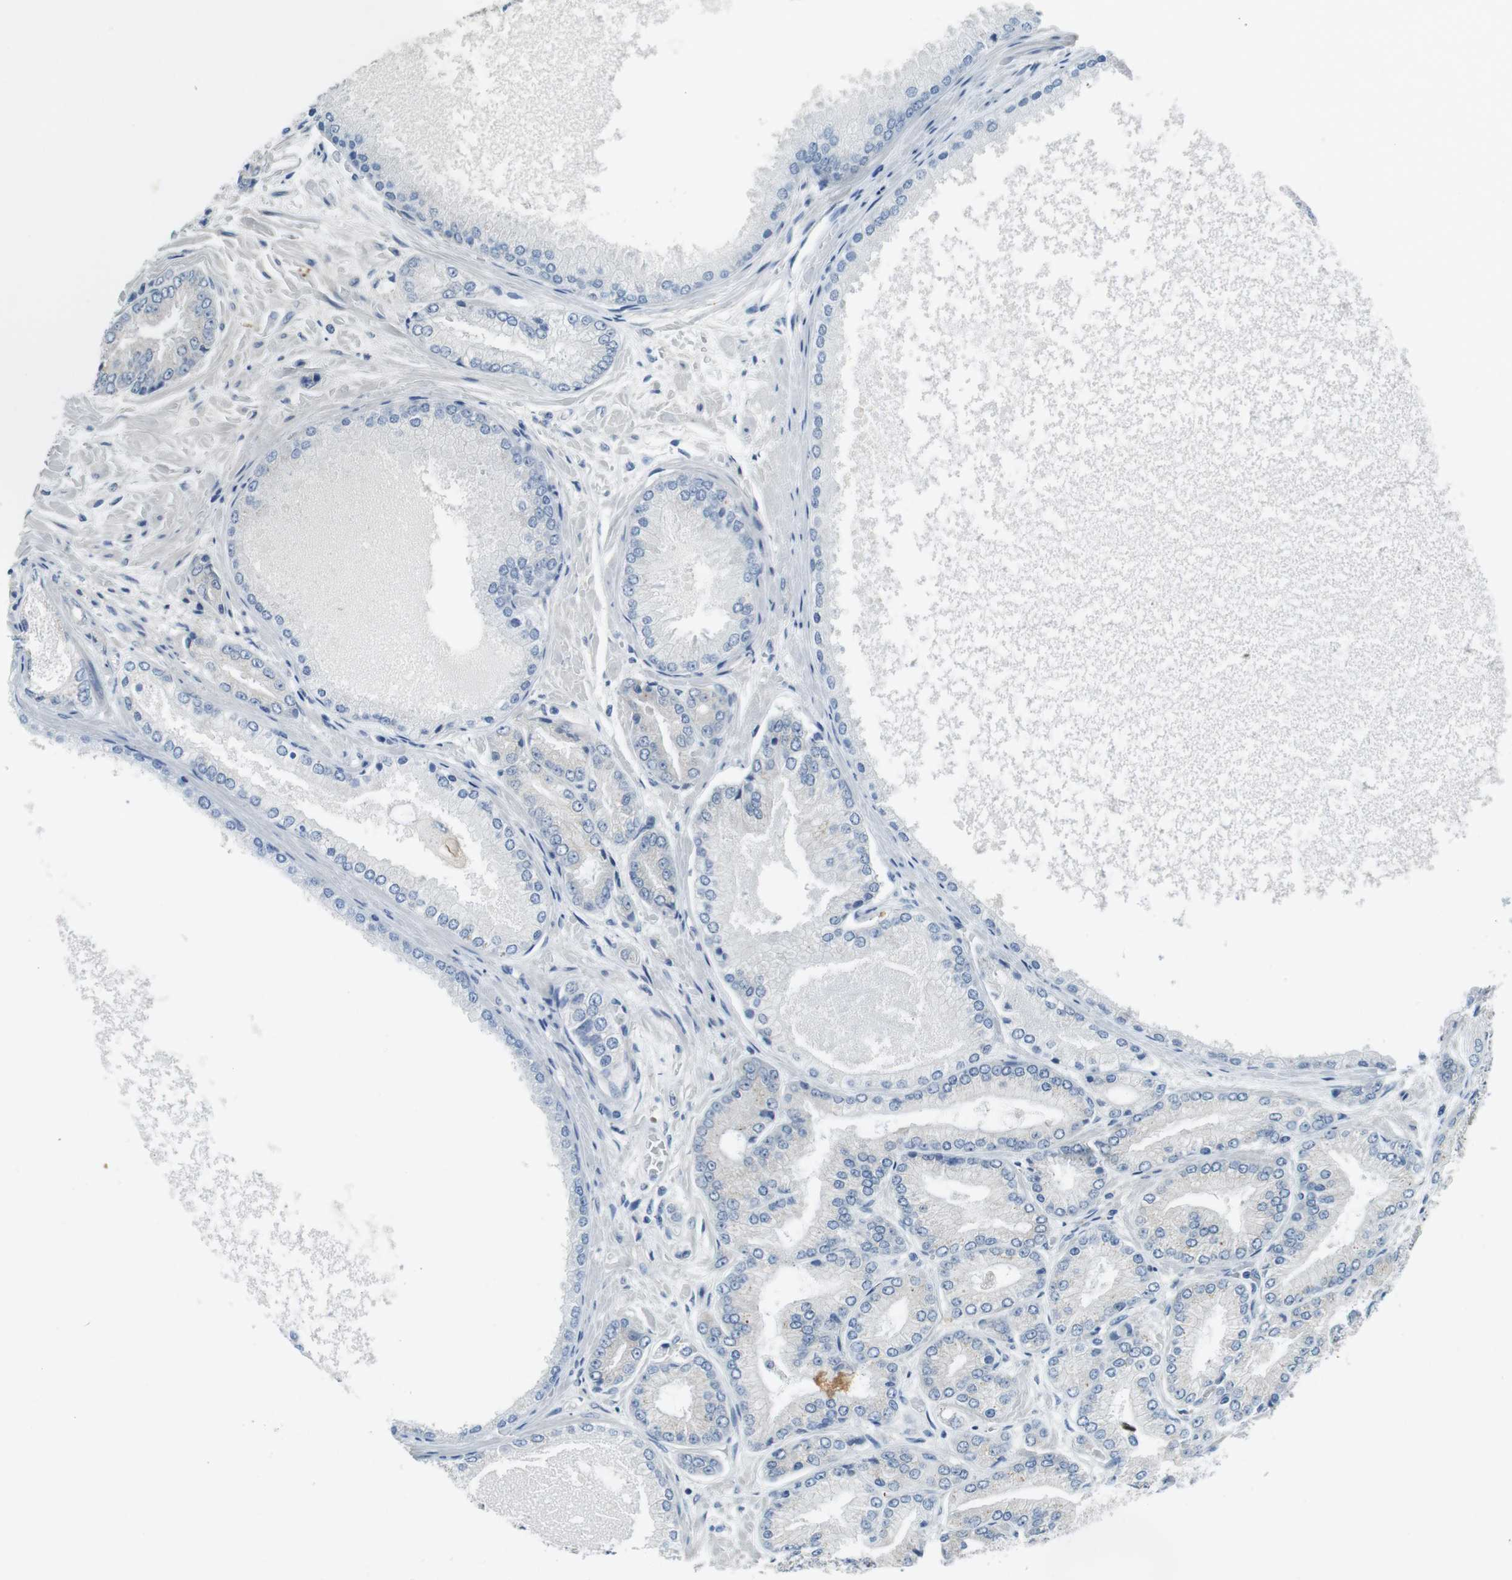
{"staining": {"intensity": "negative", "quantity": "none", "location": "none"}, "tissue": "prostate cancer", "cell_type": "Tumor cells", "image_type": "cancer", "snomed": [{"axis": "morphology", "description": "Adenocarcinoma, High grade"}, {"axis": "topography", "description": "Prostate"}], "caption": "Tumor cells show no significant staining in prostate high-grade adenocarcinoma.", "gene": "ENTPD7", "patient": {"sex": "male", "age": 59}}